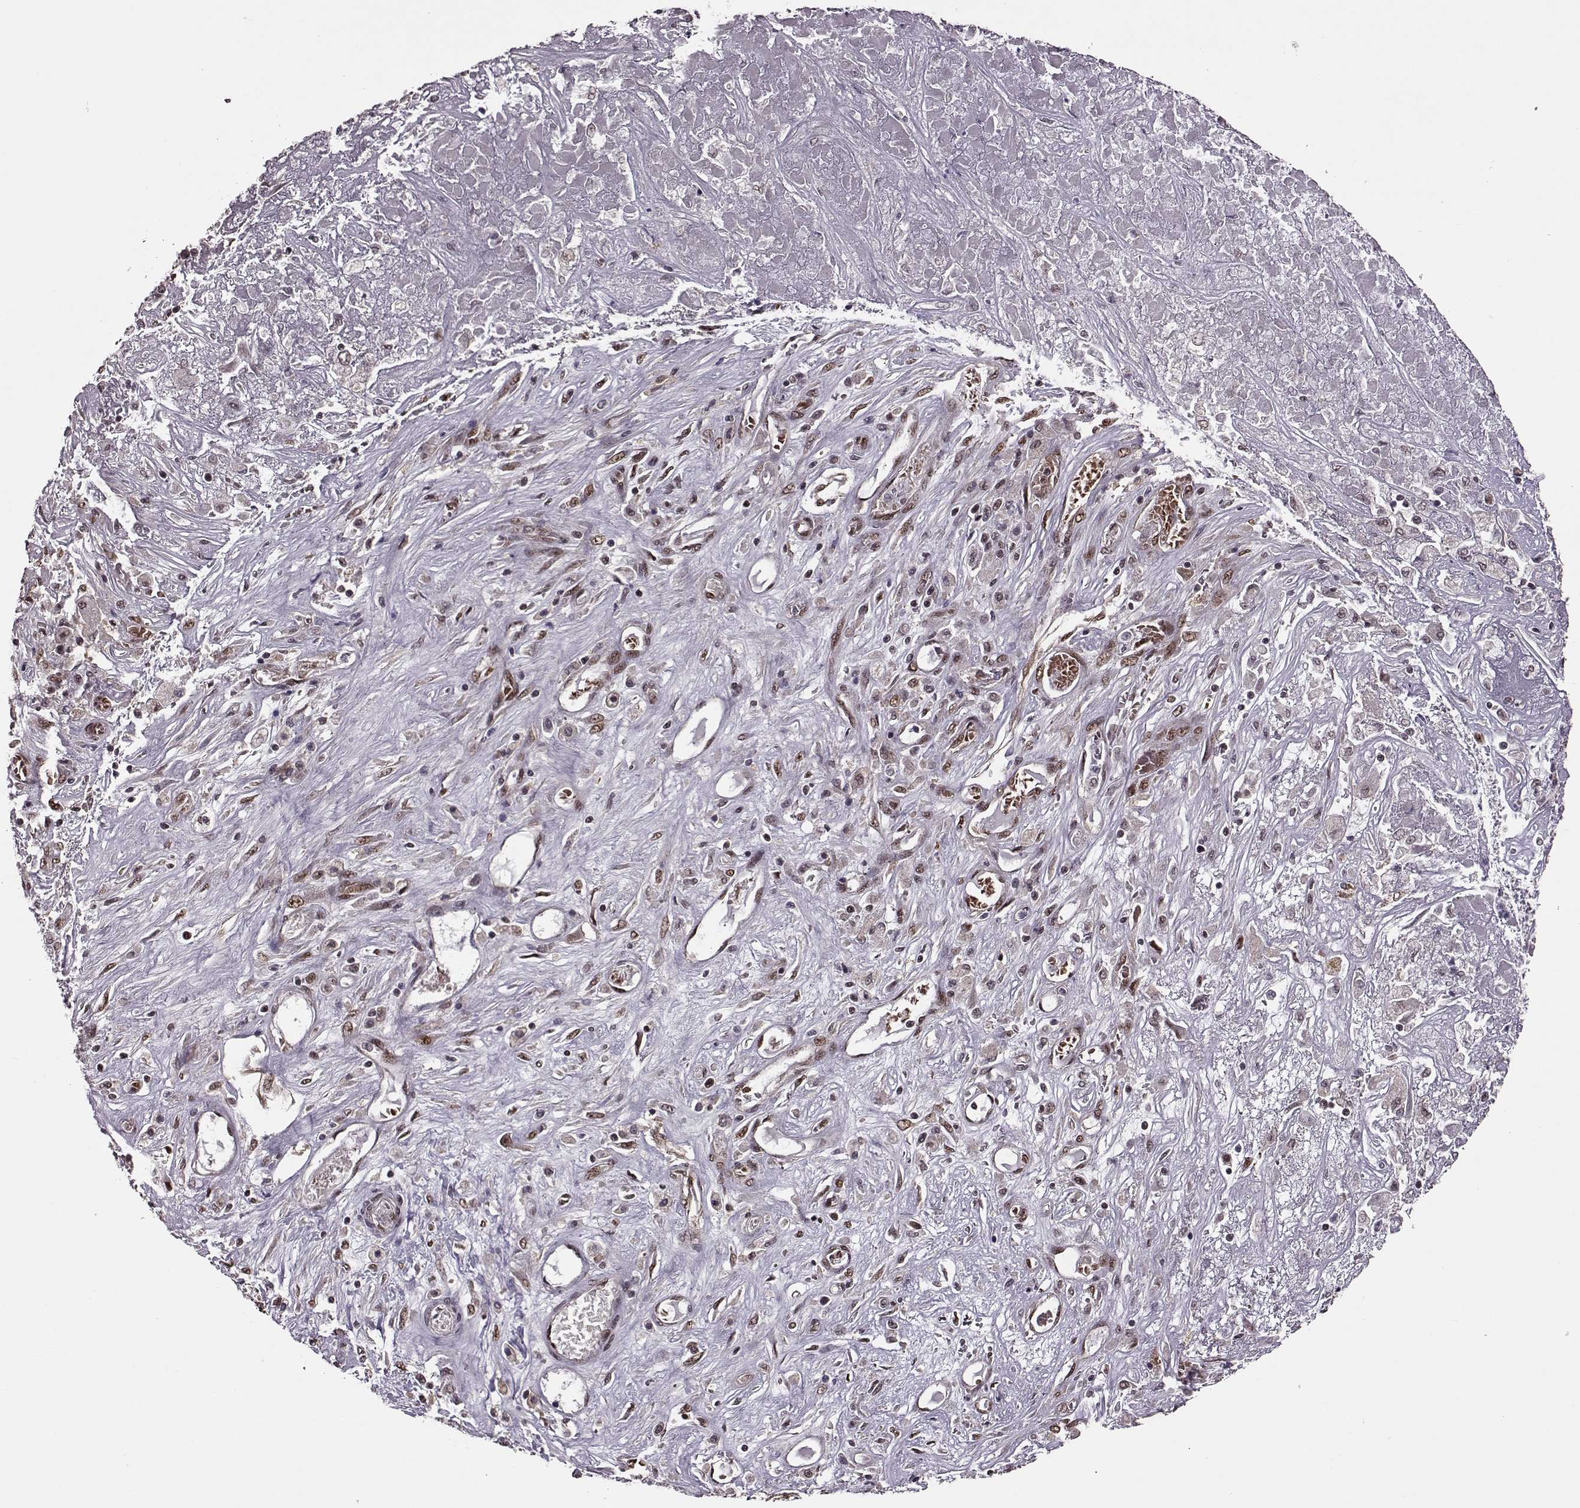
{"staining": {"intensity": "weak", "quantity": "25%-75%", "location": "cytoplasmic/membranous,nuclear"}, "tissue": "liver cancer", "cell_type": "Tumor cells", "image_type": "cancer", "snomed": [{"axis": "morphology", "description": "Cholangiocarcinoma"}, {"axis": "topography", "description": "Liver"}], "caption": "Immunohistochemistry image of neoplastic tissue: liver cholangiocarcinoma stained using immunohistochemistry (IHC) exhibits low levels of weak protein expression localized specifically in the cytoplasmic/membranous and nuclear of tumor cells, appearing as a cytoplasmic/membranous and nuclear brown color.", "gene": "FTO", "patient": {"sex": "female", "age": 52}}